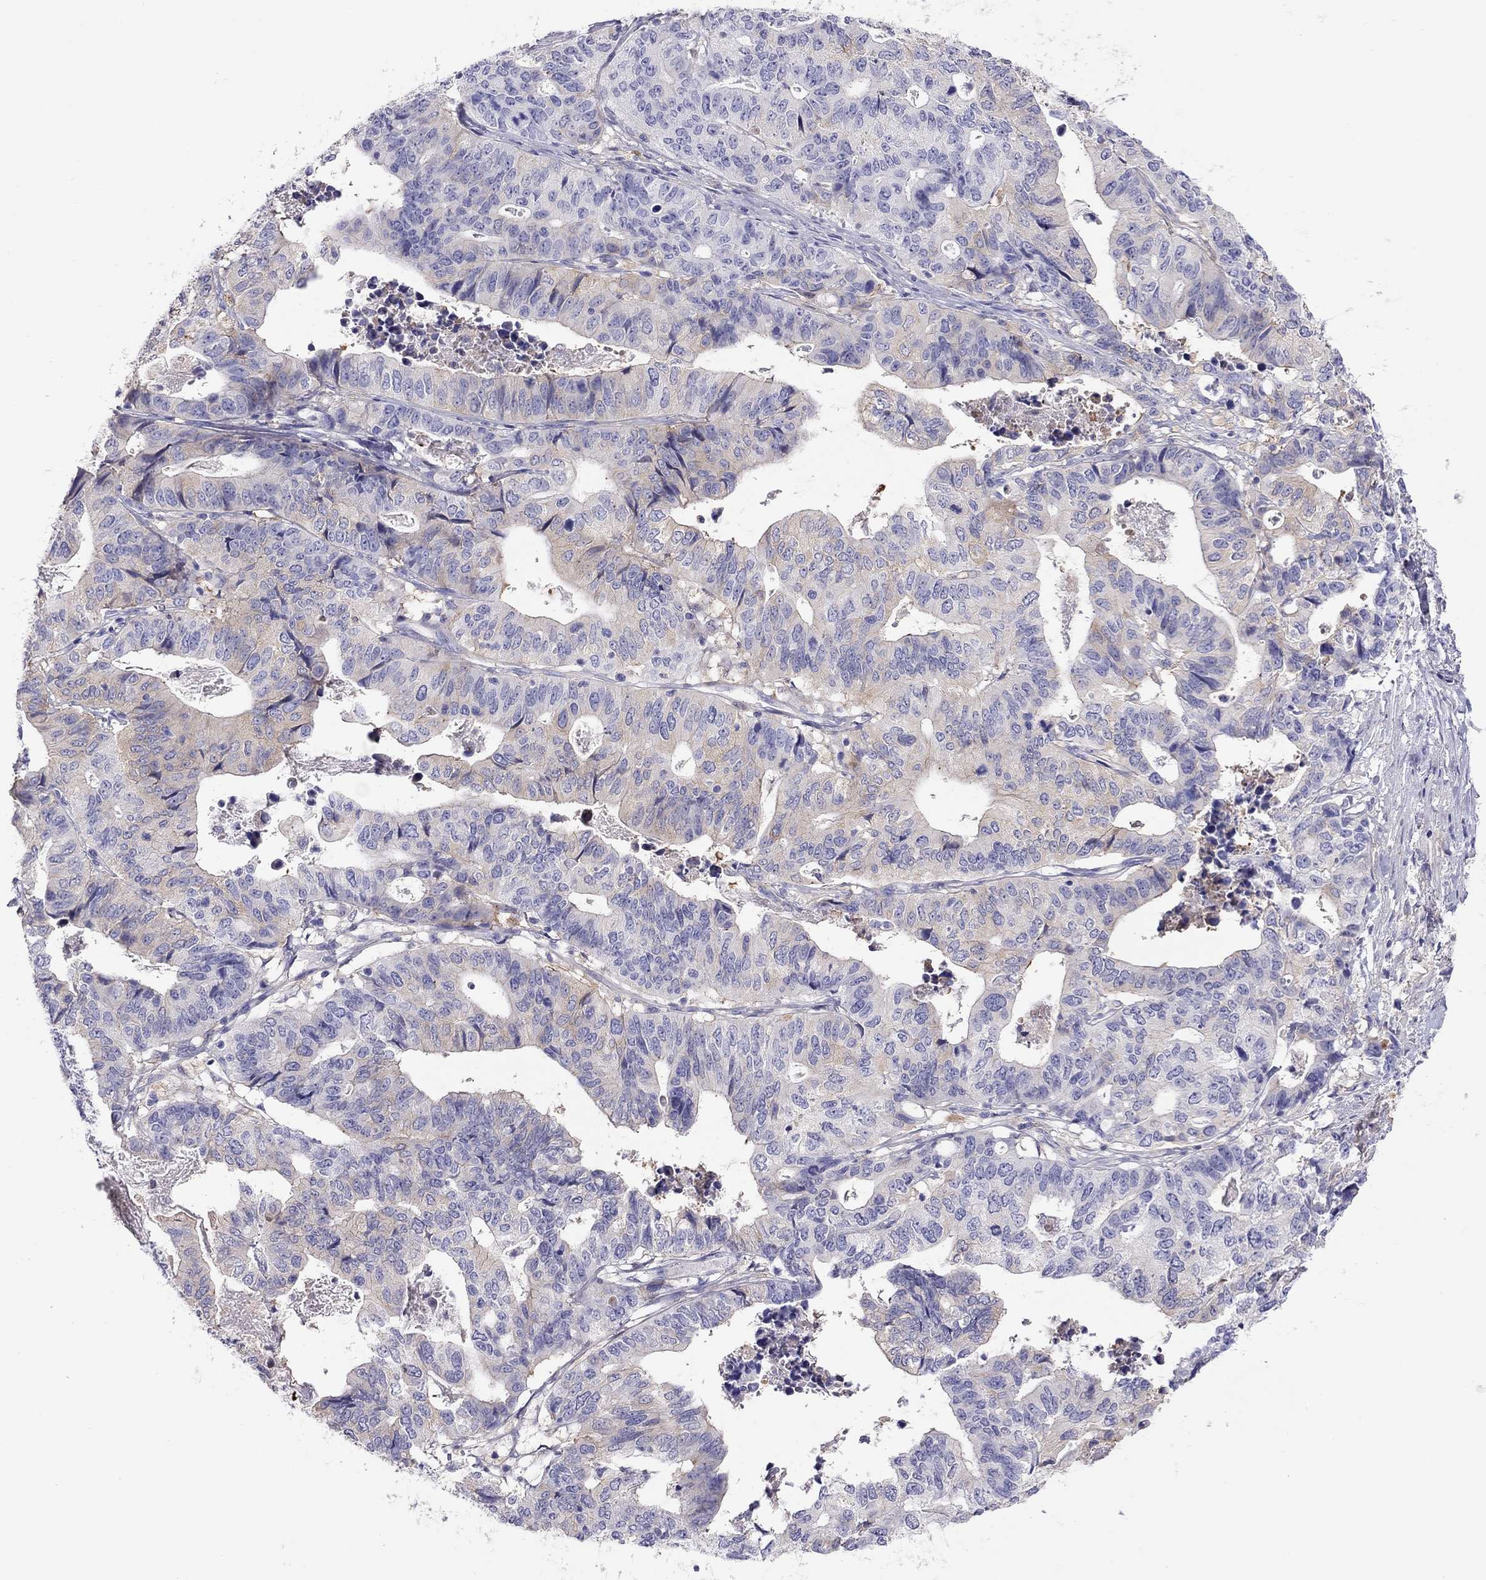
{"staining": {"intensity": "weak", "quantity": "25%-75%", "location": "cytoplasmic/membranous"}, "tissue": "stomach cancer", "cell_type": "Tumor cells", "image_type": "cancer", "snomed": [{"axis": "morphology", "description": "Adenocarcinoma, NOS"}, {"axis": "topography", "description": "Stomach, upper"}], "caption": "DAB immunohistochemical staining of human stomach adenocarcinoma displays weak cytoplasmic/membranous protein staining in approximately 25%-75% of tumor cells.", "gene": "ALOX15B", "patient": {"sex": "female", "age": 67}}